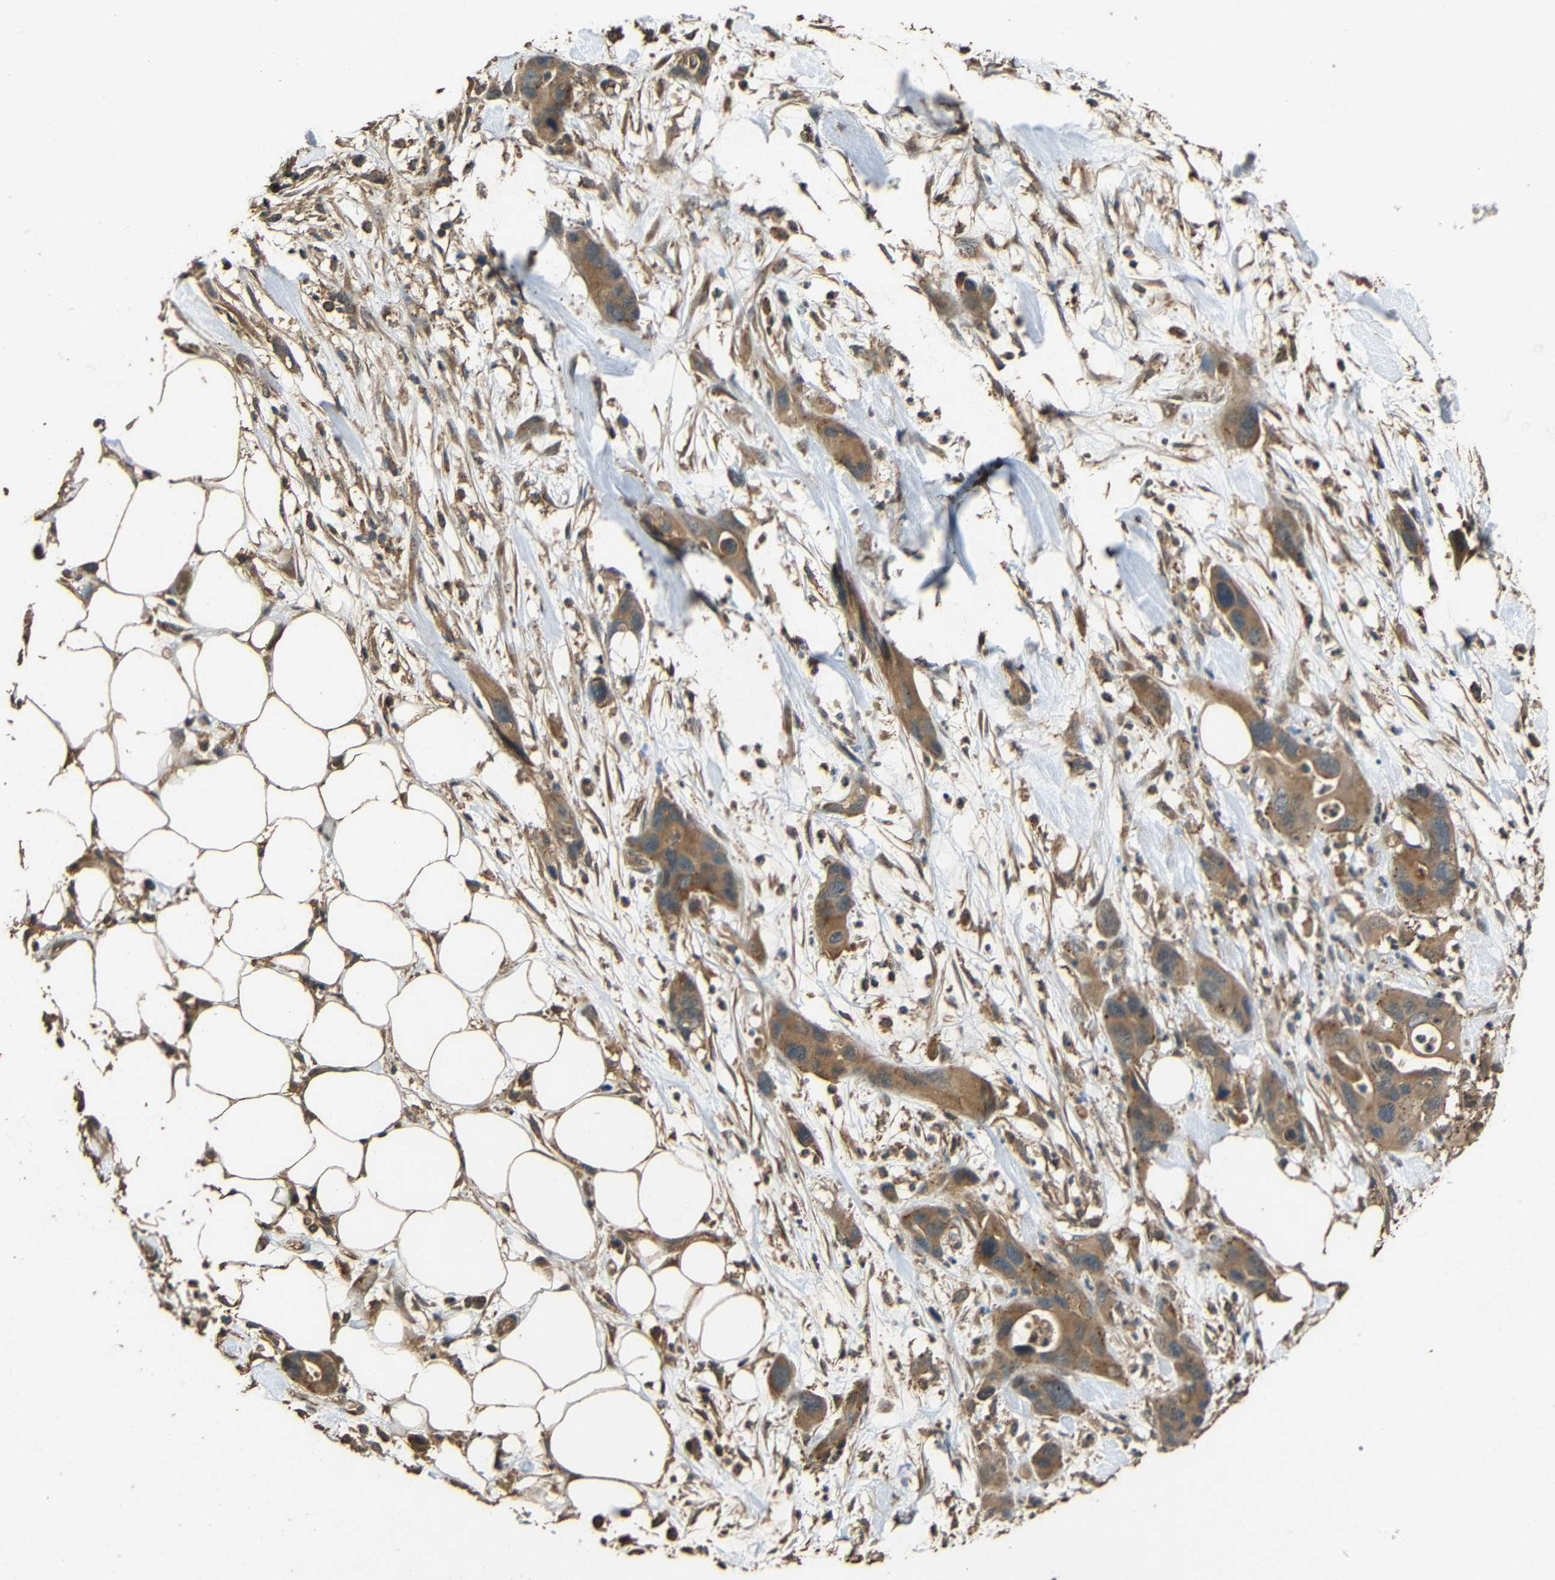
{"staining": {"intensity": "moderate", "quantity": ">75%", "location": "cytoplasmic/membranous"}, "tissue": "pancreatic cancer", "cell_type": "Tumor cells", "image_type": "cancer", "snomed": [{"axis": "morphology", "description": "Adenocarcinoma, NOS"}, {"axis": "topography", "description": "Pancreas"}], "caption": "DAB immunohistochemical staining of adenocarcinoma (pancreatic) reveals moderate cytoplasmic/membranous protein staining in about >75% of tumor cells. Nuclei are stained in blue.", "gene": "PDE5A", "patient": {"sex": "female", "age": 71}}